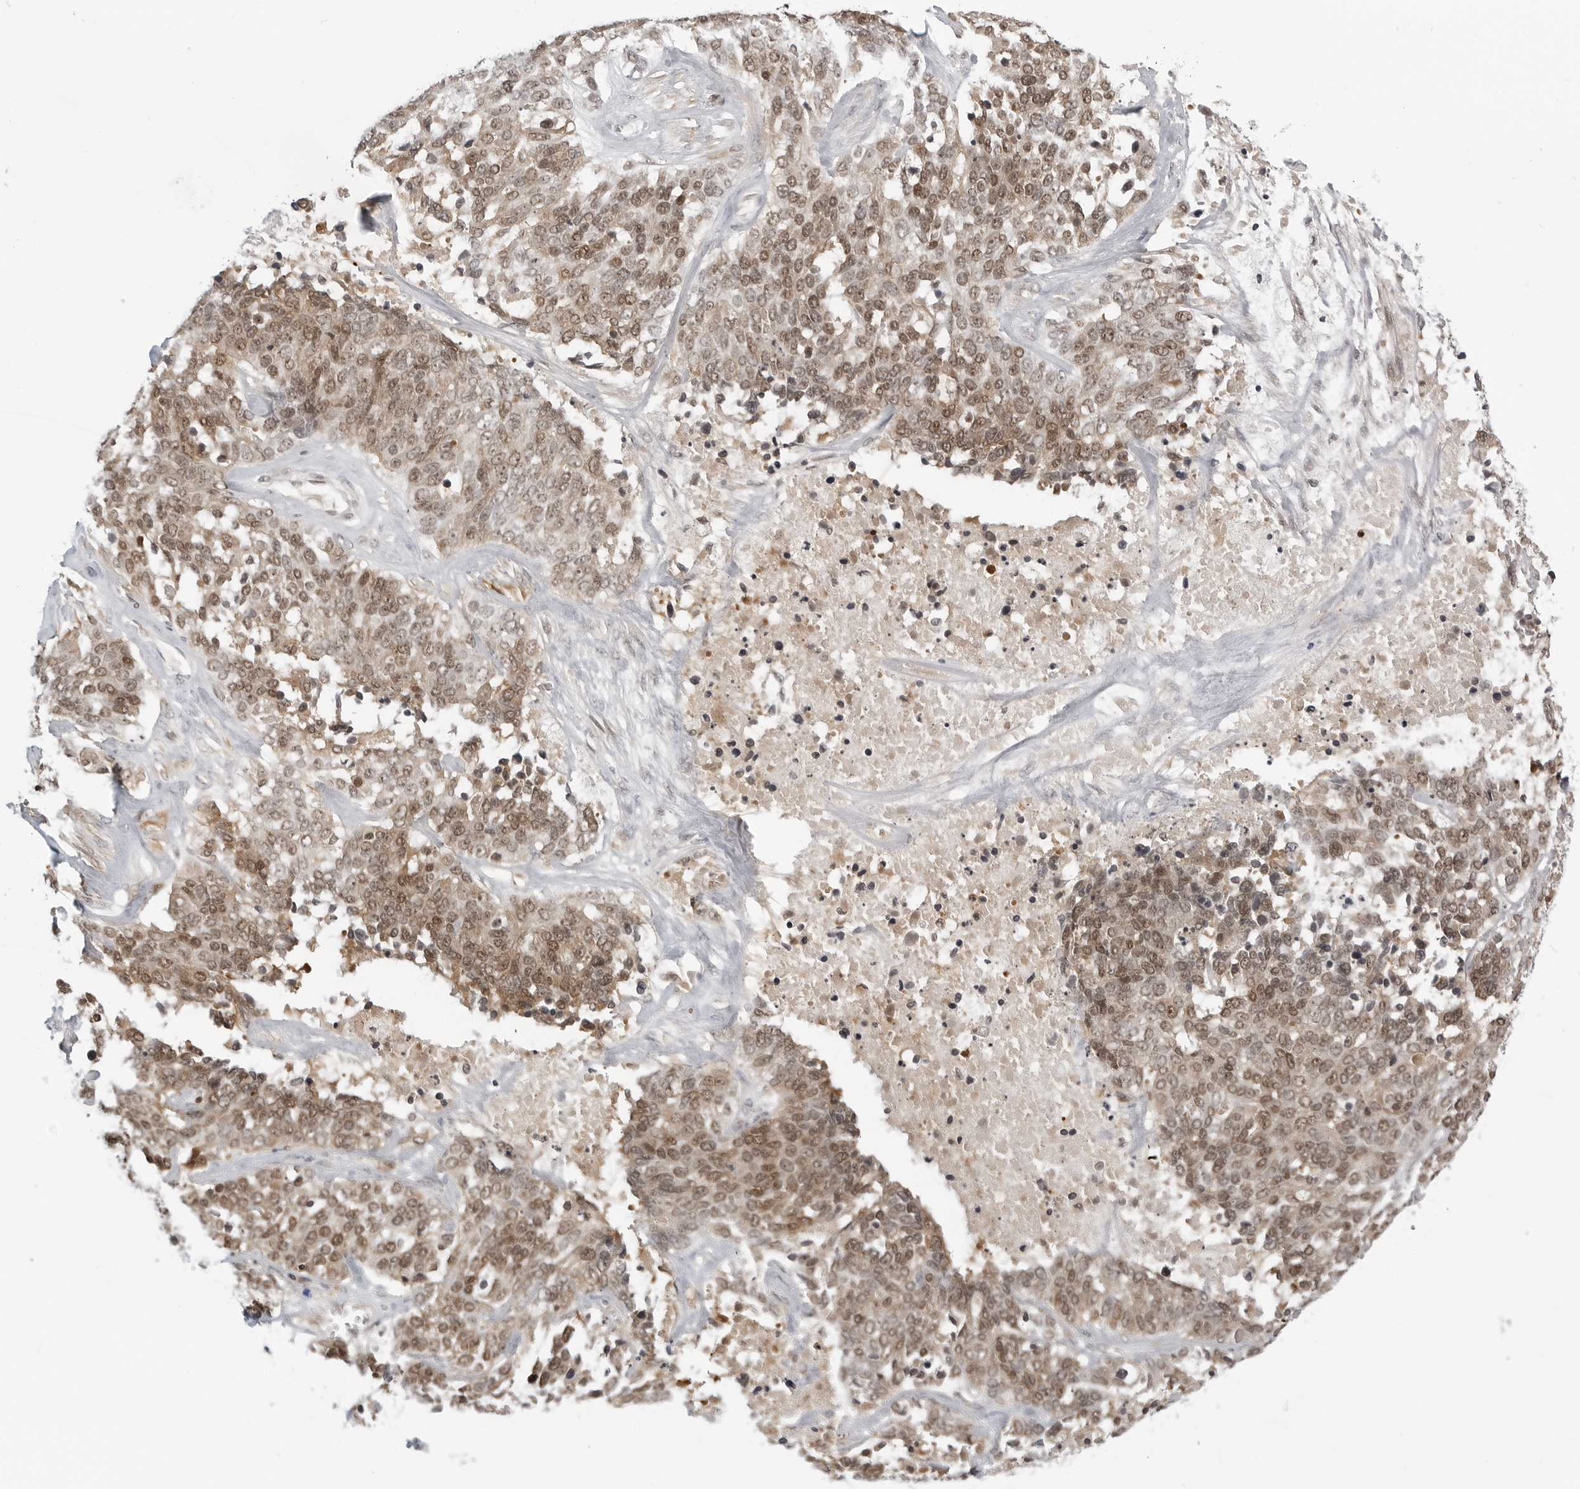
{"staining": {"intensity": "moderate", "quantity": ">75%", "location": "cytoplasmic/membranous,nuclear"}, "tissue": "ovarian cancer", "cell_type": "Tumor cells", "image_type": "cancer", "snomed": [{"axis": "morphology", "description": "Cystadenocarcinoma, serous, NOS"}, {"axis": "topography", "description": "Ovary"}], "caption": "This image reveals immunohistochemistry (IHC) staining of ovarian cancer, with medium moderate cytoplasmic/membranous and nuclear staining in about >75% of tumor cells.", "gene": "C8orf33", "patient": {"sex": "female", "age": 44}}